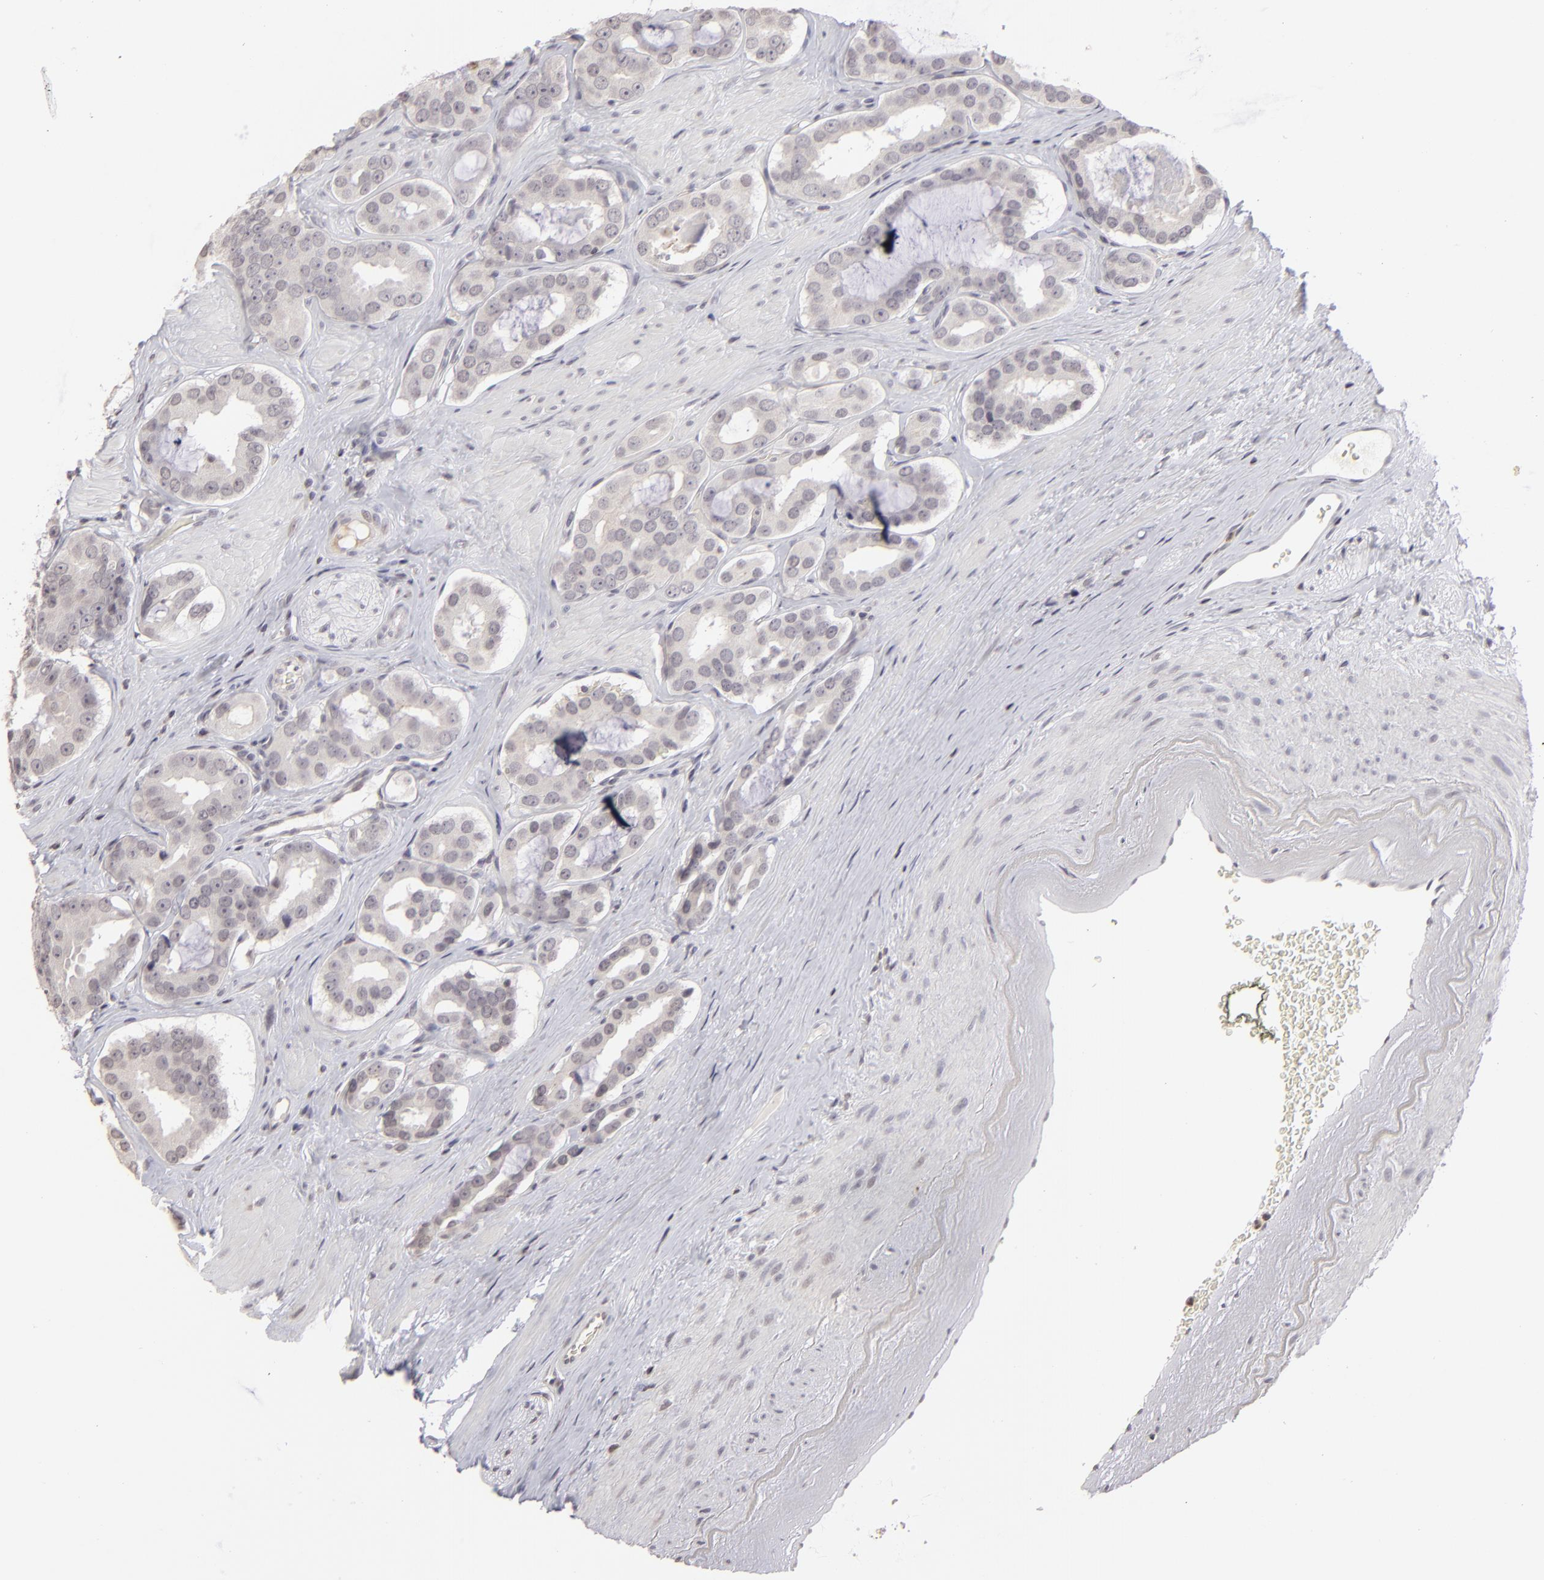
{"staining": {"intensity": "negative", "quantity": "none", "location": "none"}, "tissue": "prostate cancer", "cell_type": "Tumor cells", "image_type": "cancer", "snomed": [{"axis": "morphology", "description": "Adenocarcinoma, Low grade"}, {"axis": "topography", "description": "Prostate"}], "caption": "Tumor cells show no significant protein positivity in prostate cancer (adenocarcinoma (low-grade)).", "gene": "CLDN2", "patient": {"sex": "male", "age": 59}}